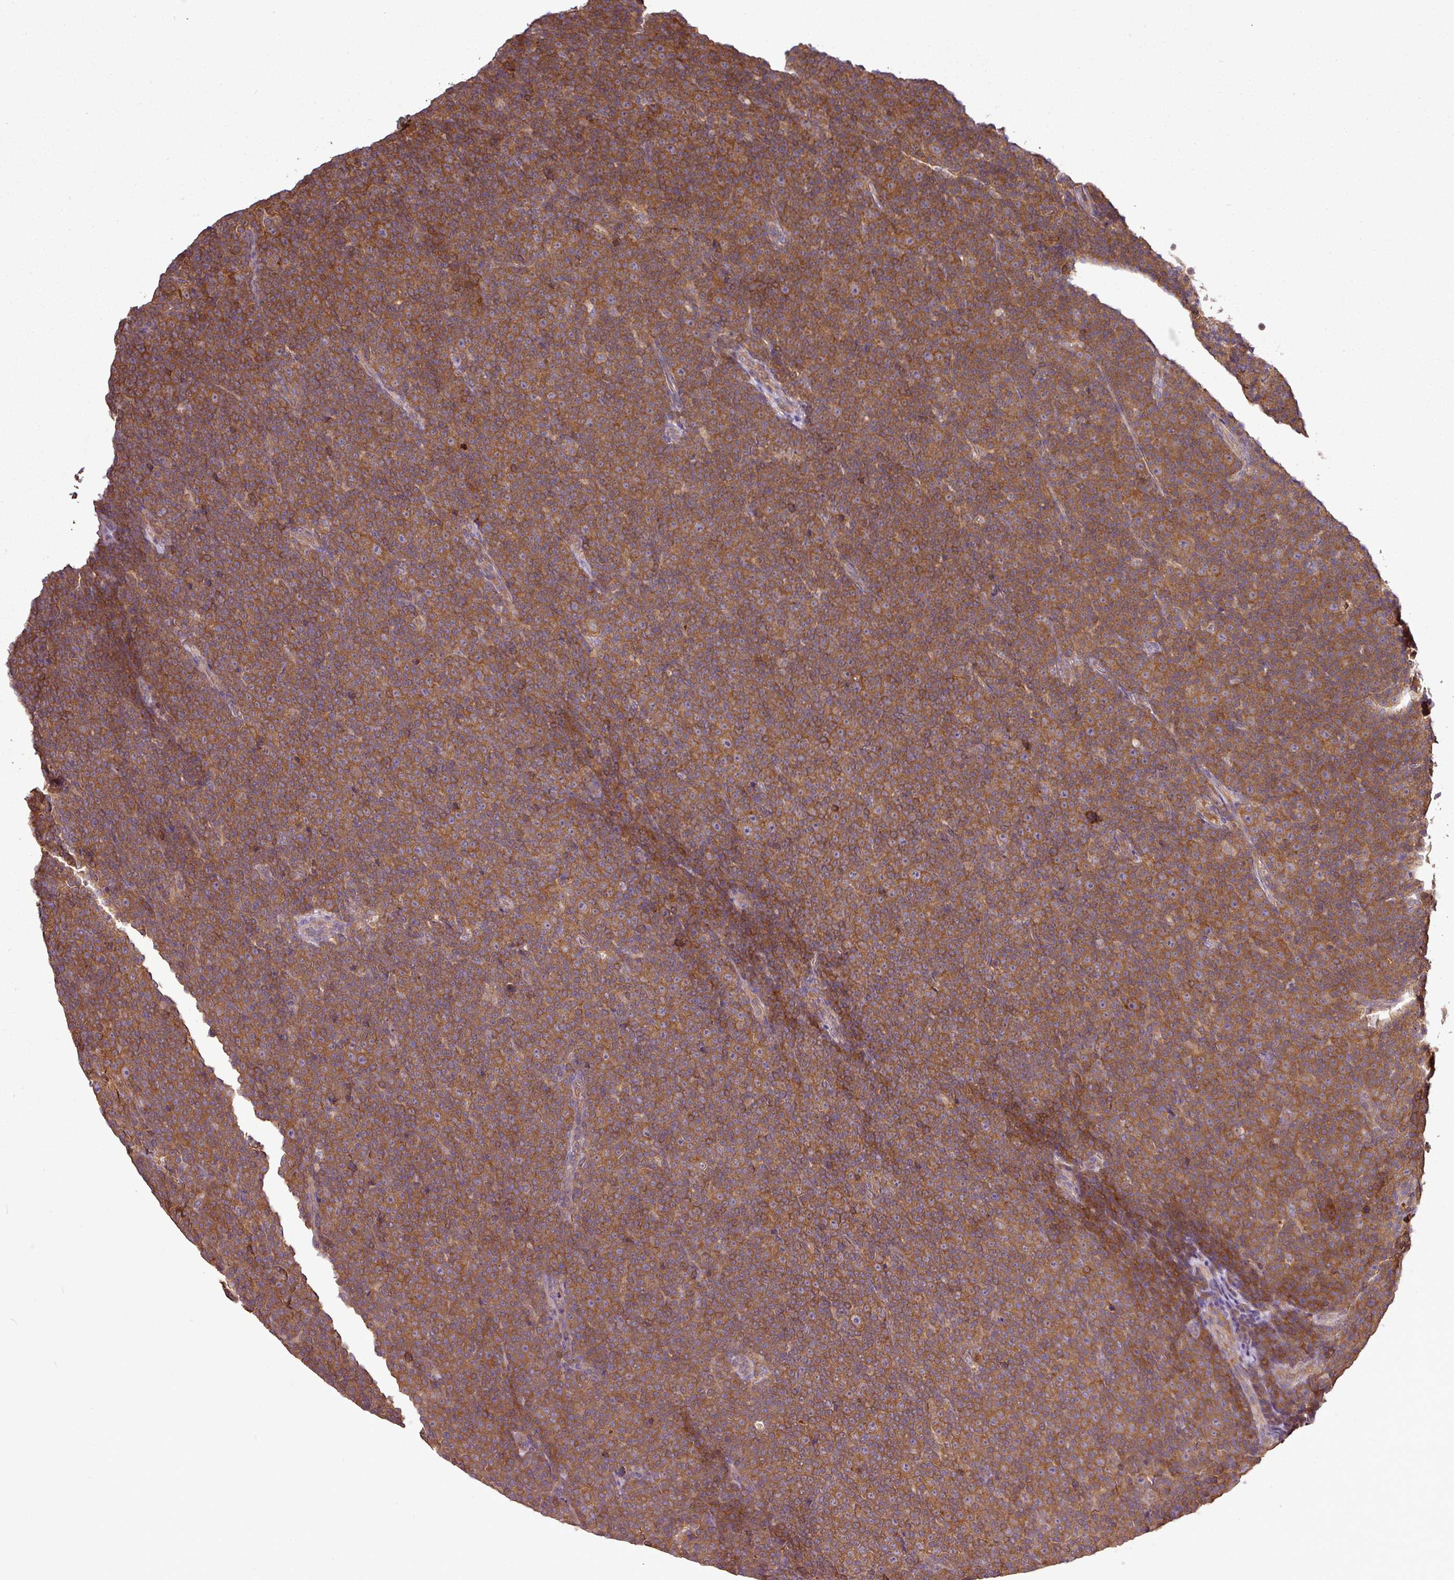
{"staining": {"intensity": "moderate", "quantity": ">75%", "location": "cytoplasmic/membranous"}, "tissue": "lymphoma", "cell_type": "Tumor cells", "image_type": "cancer", "snomed": [{"axis": "morphology", "description": "Malignant lymphoma, non-Hodgkin's type, Low grade"}, {"axis": "topography", "description": "Lymph node"}], "caption": "Protein analysis of lymphoma tissue exhibits moderate cytoplasmic/membranous expression in about >75% of tumor cells.", "gene": "TMEM107", "patient": {"sex": "female", "age": 67}}